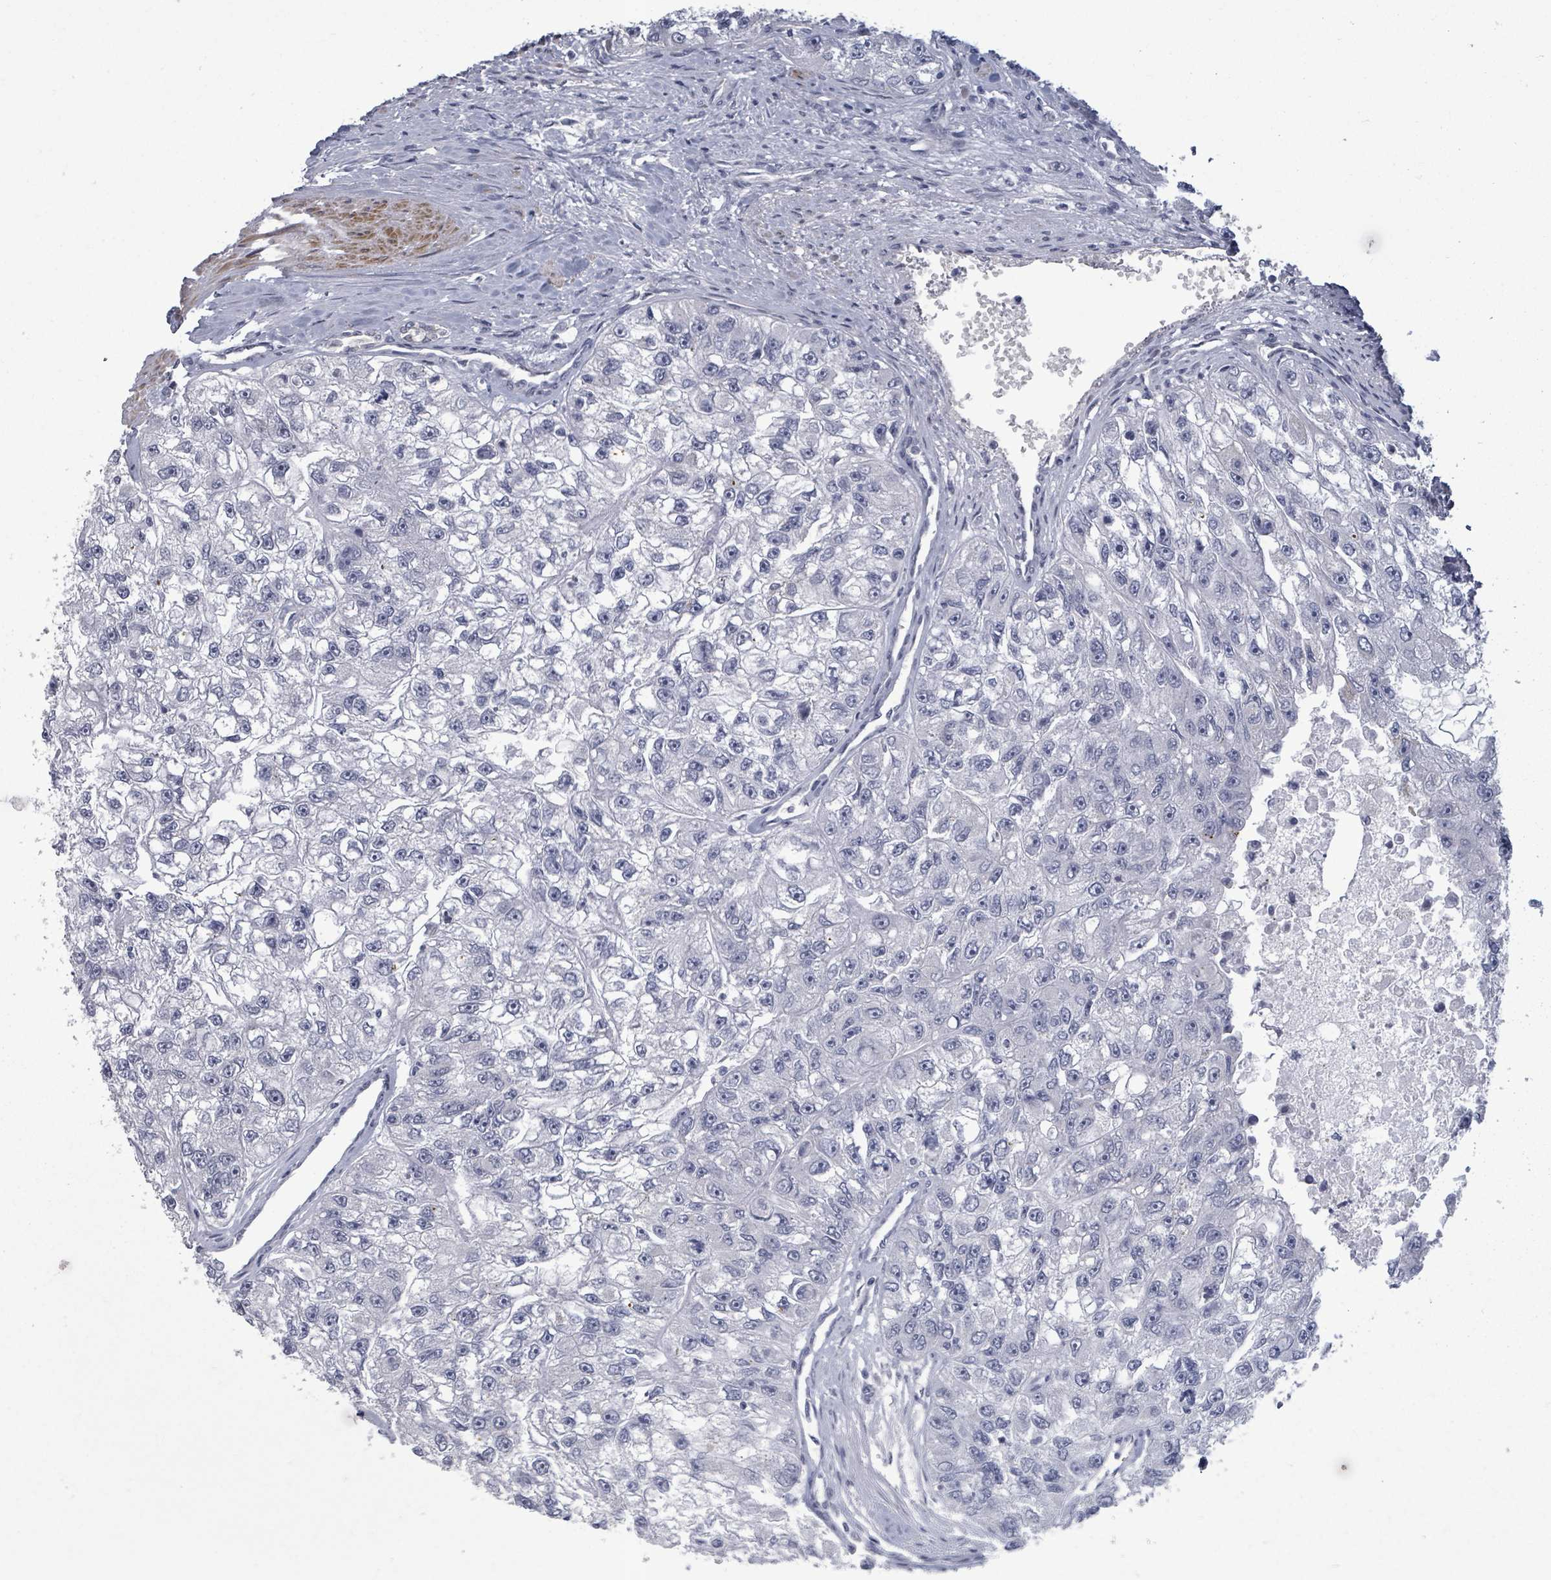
{"staining": {"intensity": "negative", "quantity": "none", "location": "none"}, "tissue": "renal cancer", "cell_type": "Tumor cells", "image_type": "cancer", "snomed": [{"axis": "morphology", "description": "Adenocarcinoma, NOS"}, {"axis": "topography", "description": "Kidney"}], "caption": "Tumor cells show no significant protein staining in renal cancer (adenocarcinoma).", "gene": "PTPN20", "patient": {"sex": "male", "age": 63}}